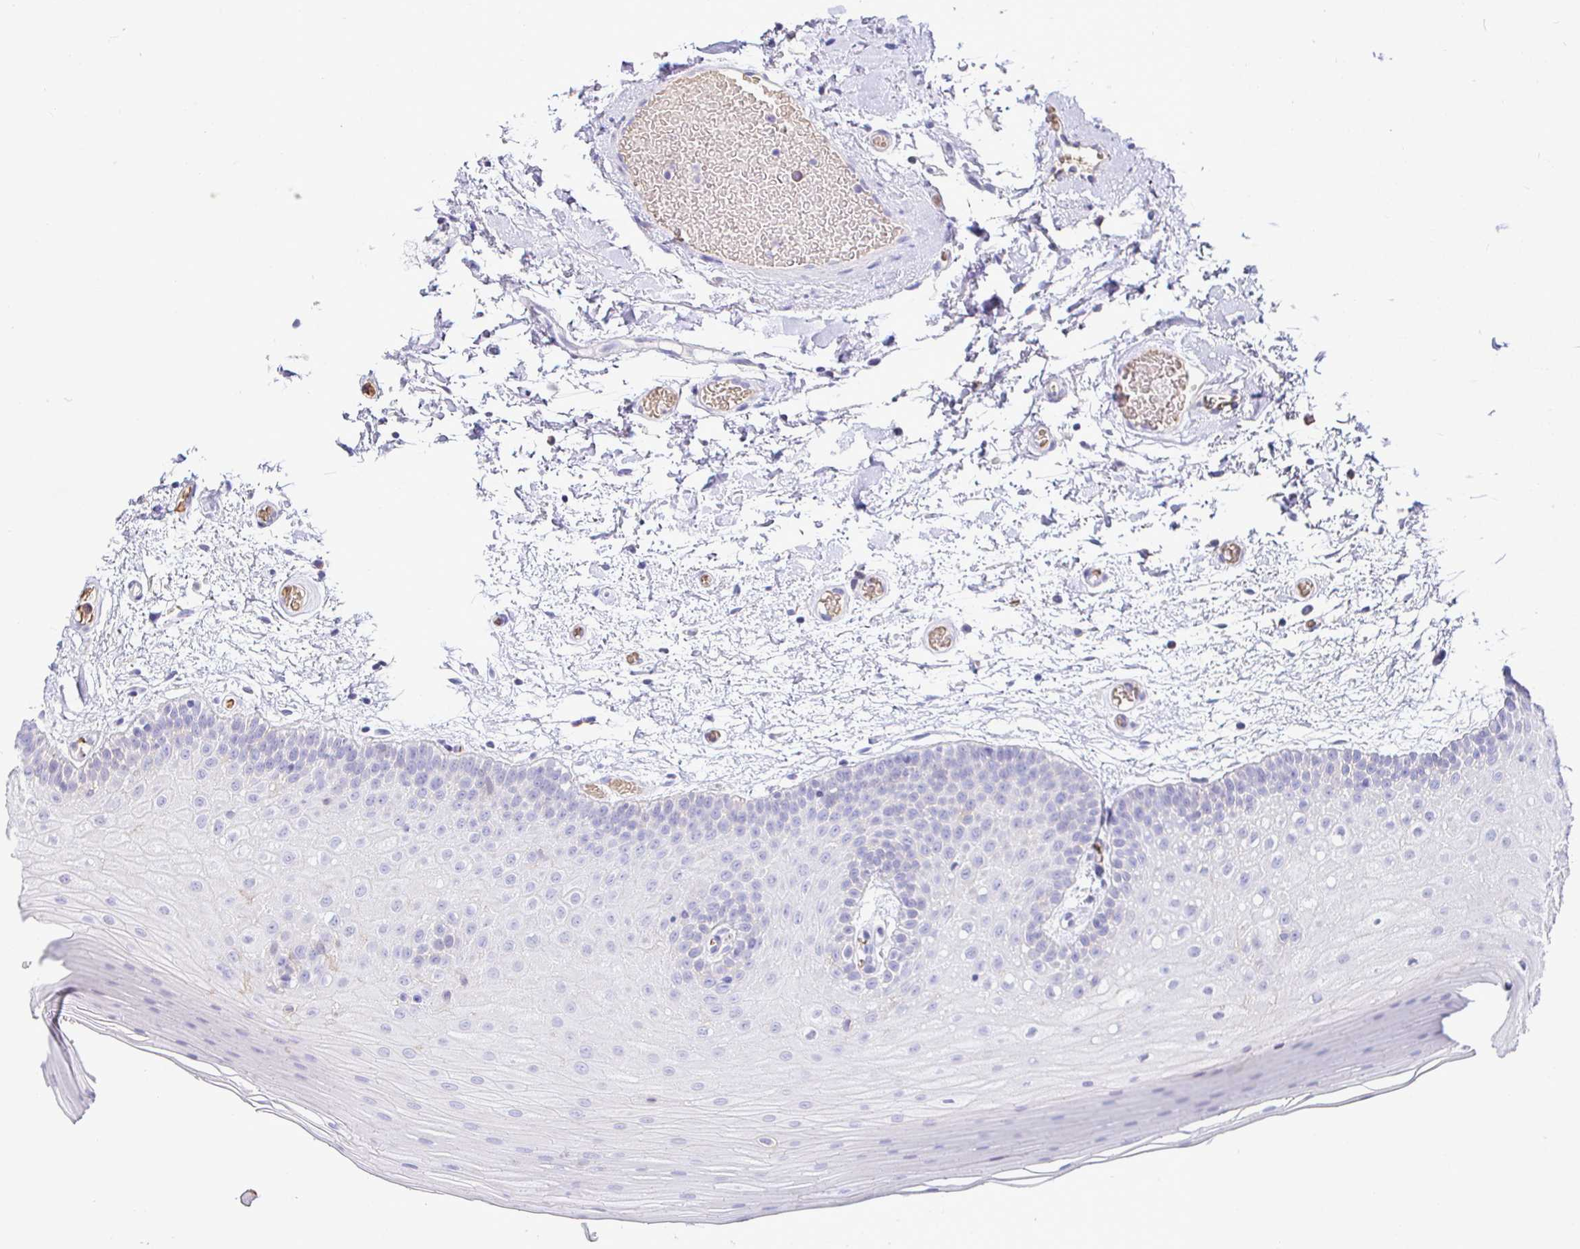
{"staining": {"intensity": "negative", "quantity": "none", "location": "none"}, "tissue": "oral mucosa", "cell_type": "Squamous epithelial cells", "image_type": "normal", "snomed": [{"axis": "morphology", "description": "Normal tissue, NOS"}, {"axis": "morphology", "description": "Squamous cell carcinoma, NOS"}, {"axis": "topography", "description": "Oral tissue"}, {"axis": "topography", "description": "Tounge, NOS"}, {"axis": "topography", "description": "Head-Neck"}], "caption": "A high-resolution histopathology image shows IHC staining of normal oral mucosa, which exhibits no significant staining in squamous epithelial cells. (DAB IHC visualized using brightfield microscopy, high magnification).", "gene": "SIRPA", "patient": {"sex": "male", "age": 62}}